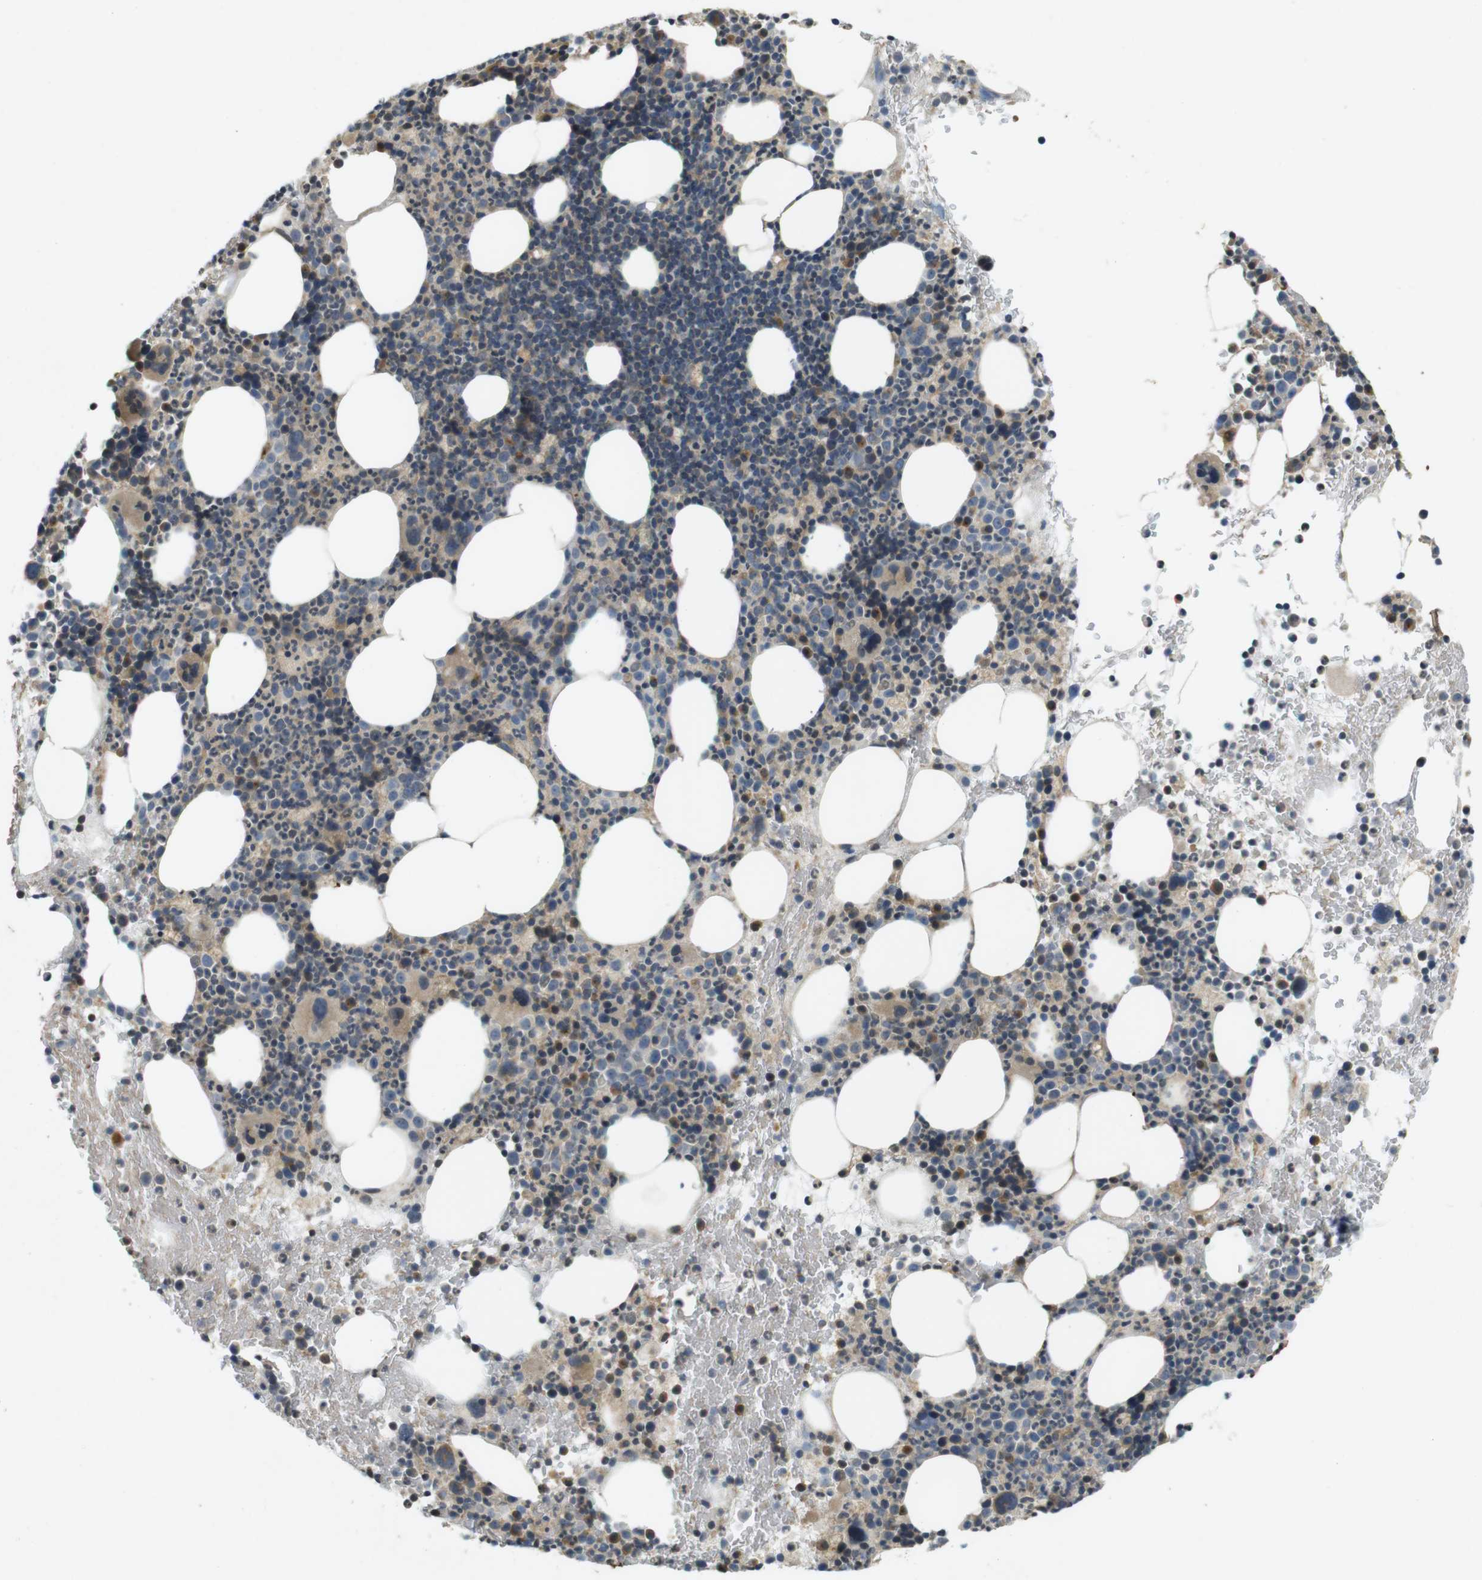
{"staining": {"intensity": "weak", "quantity": "25%-75%", "location": "cytoplasmic/membranous"}, "tissue": "bone marrow", "cell_type": "Hematopoietic cells", "image_type": "normal", "snomed": [{"axis": "morphology", "description": "Normal tissue, NOS"}, {"axis": "morphology", "description": "Inflammation, NOS"}, {"axis": "topography", "description": "Bone marrow"}], "caption": "DAB (3,3'-diaminobenzidine) immunohistochemical staining of normal human bone marrow demonstrates weak cytoplasmic/membranous protein staining in about 25%-75% of hematopoietic cells.", "gene": "CLTC", "patient": {"sex": "male", "age": 73}}